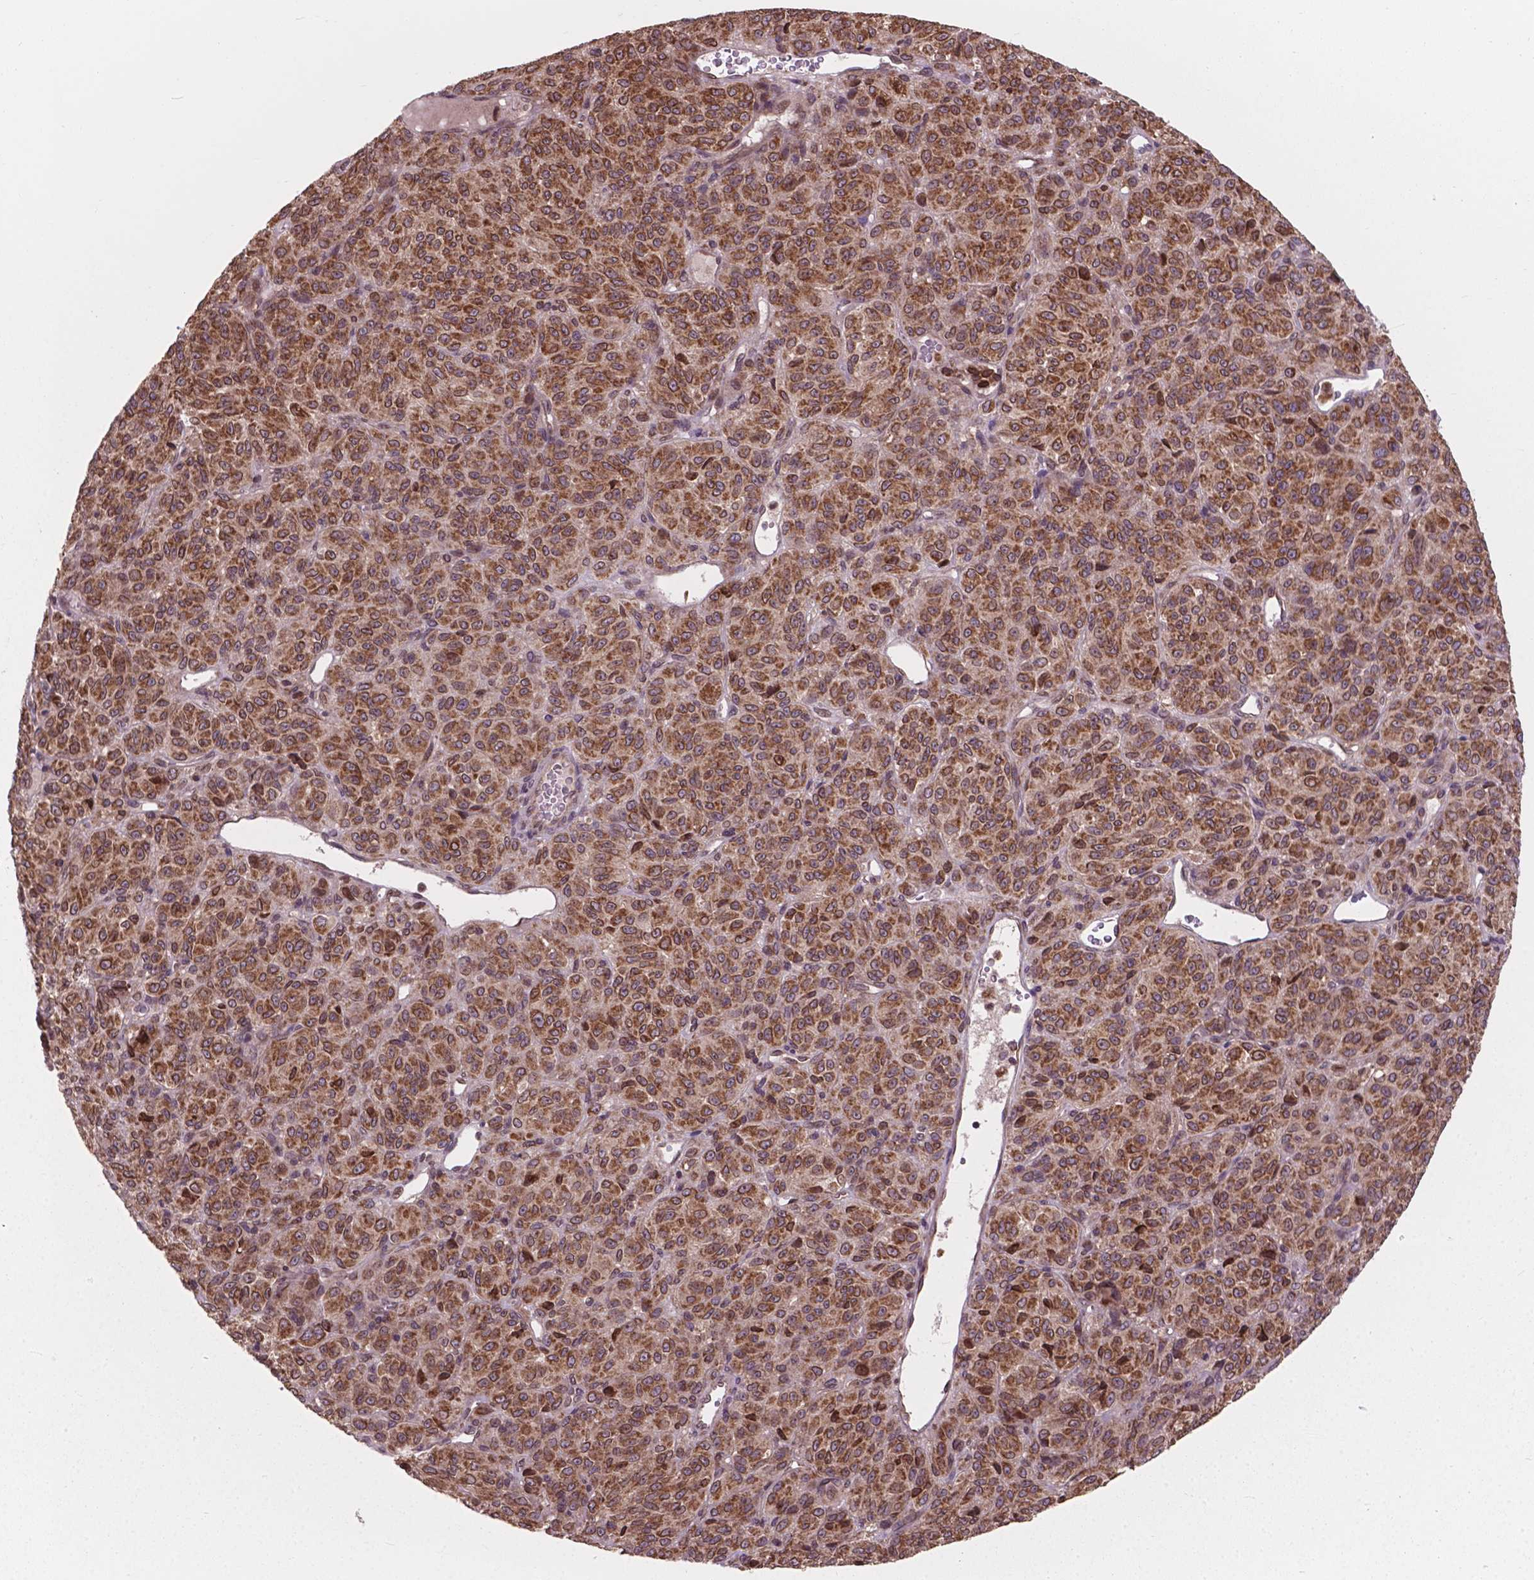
{"staining": {"intensity": "moderate", "quantity": ">75%", "location": "cytoplasmic/membranous,nuclear"}, "tissue": "melanoma", "cell_type": "Tumor cells", "image_type": "cancer", "snomed": [{"axis": "morphology", "description": "Malignant melanoma, Metastatic site"}, {"axis": "topography", "description": "Brain"}], "caption": "A photomicrograph showing moderate cytoplasmic/membranous and nuclear expression in about >75% of tumor cells in malignant melanoma (metastatic site), as visualized by brown immunohistochemical staining.", "gene": "MRPL33", "patient": {"sex": "female", "age": 56}}